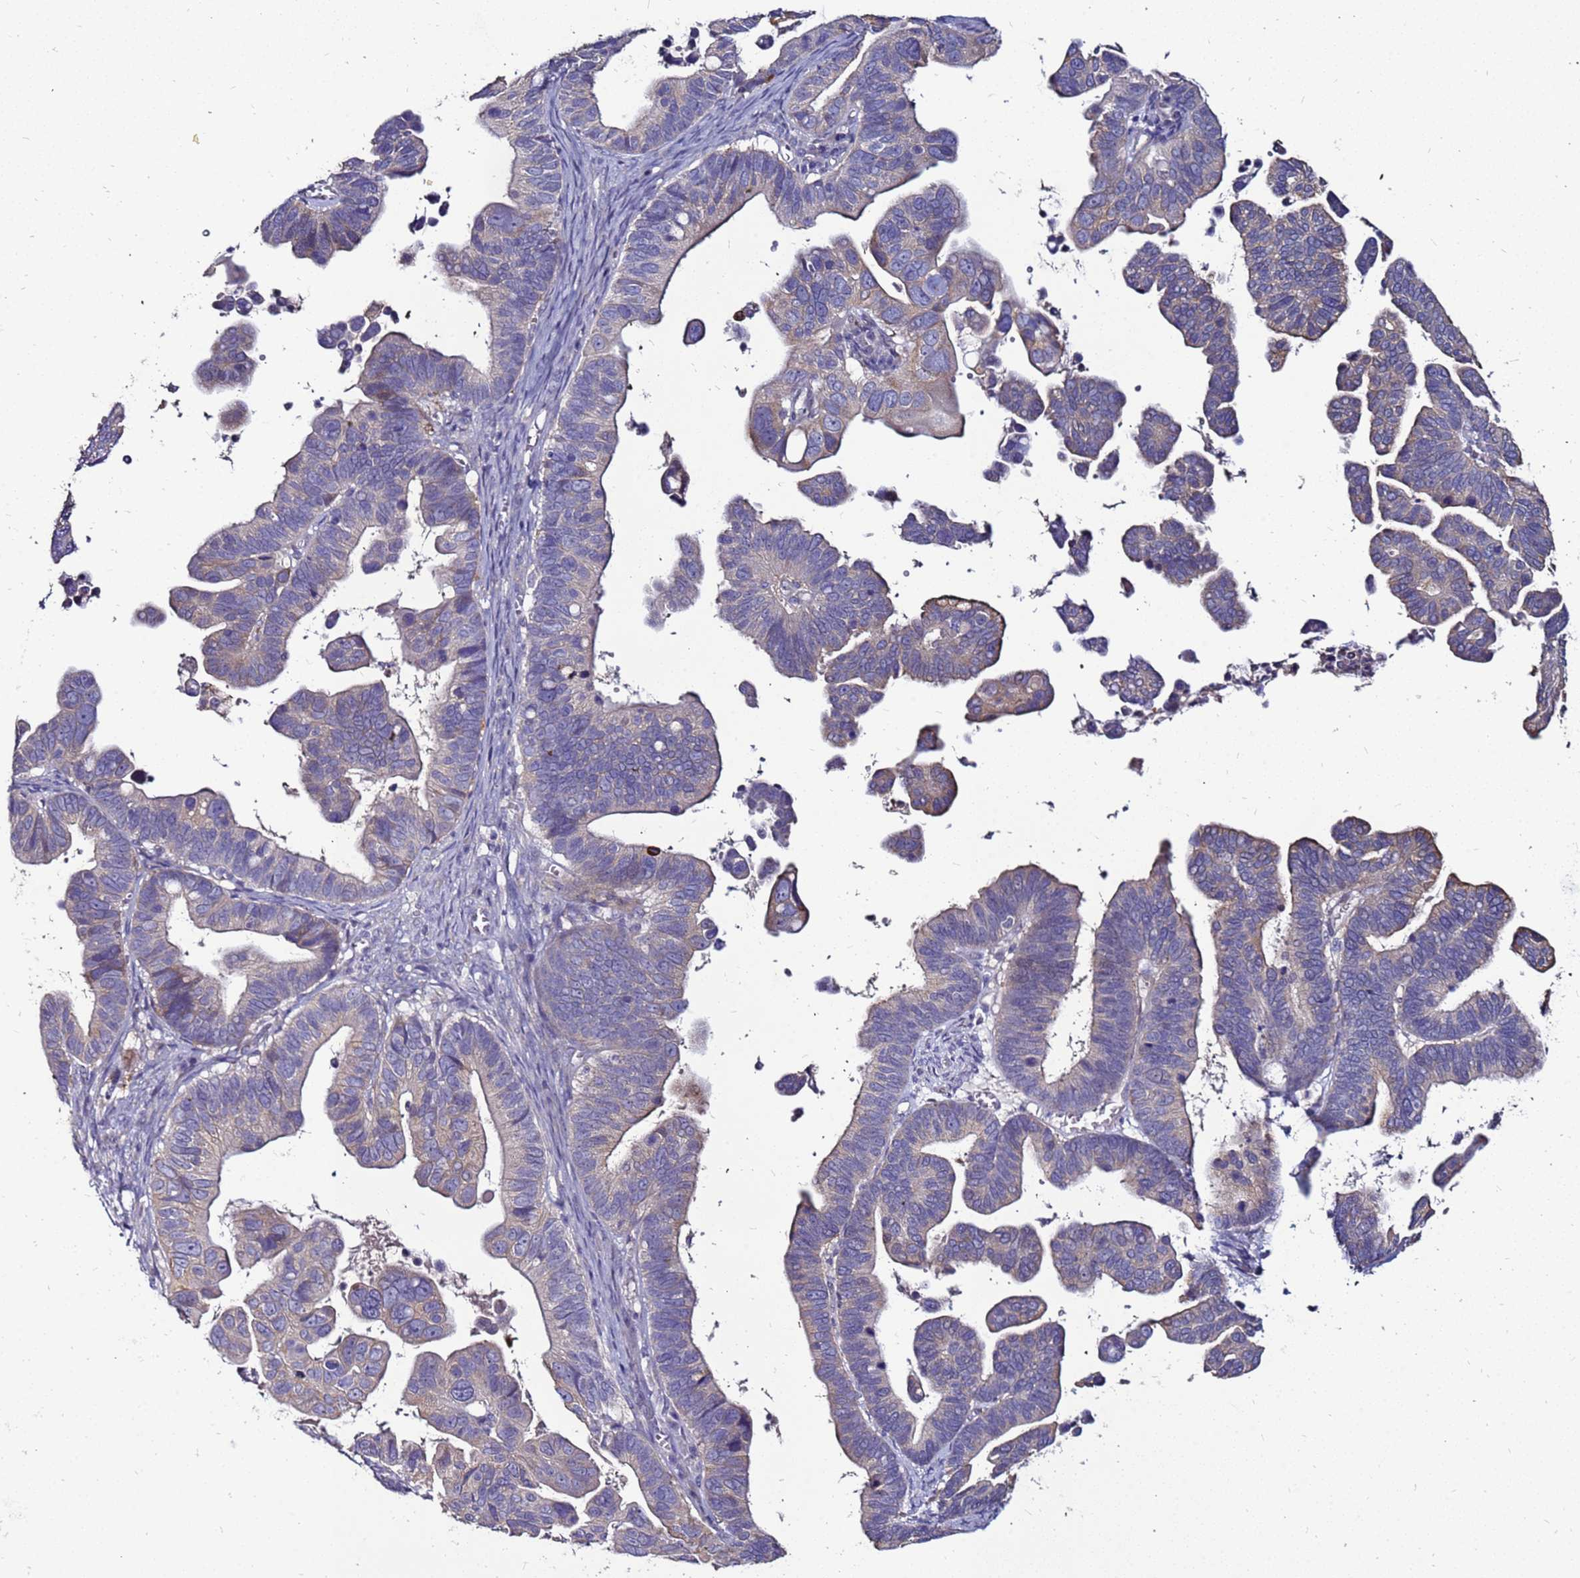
{"staining": {"intensity": "weak", "quantity": "<25%", "location": "cytoplasmic/membranous"}, "tissue": "ovarian cancer", "cell_type": "Tumor cells", "image_type": "cancer", "snomed": [{"axis": "morphology", "description": "Cystadenocarcinoma, serous, NOS"}, {"axis": "topography", "description": "Ovary"}], "caption": "A histopathology image of ovarian cancer (serous cystadenocarcinoma) stained for a protein shows no brown staining in tumor cells. (Immunohistochemistry, brightfield microscopy, high magnification).", "gene": "SLC44A3", "patient": {"sex": "female", "age": 56}}